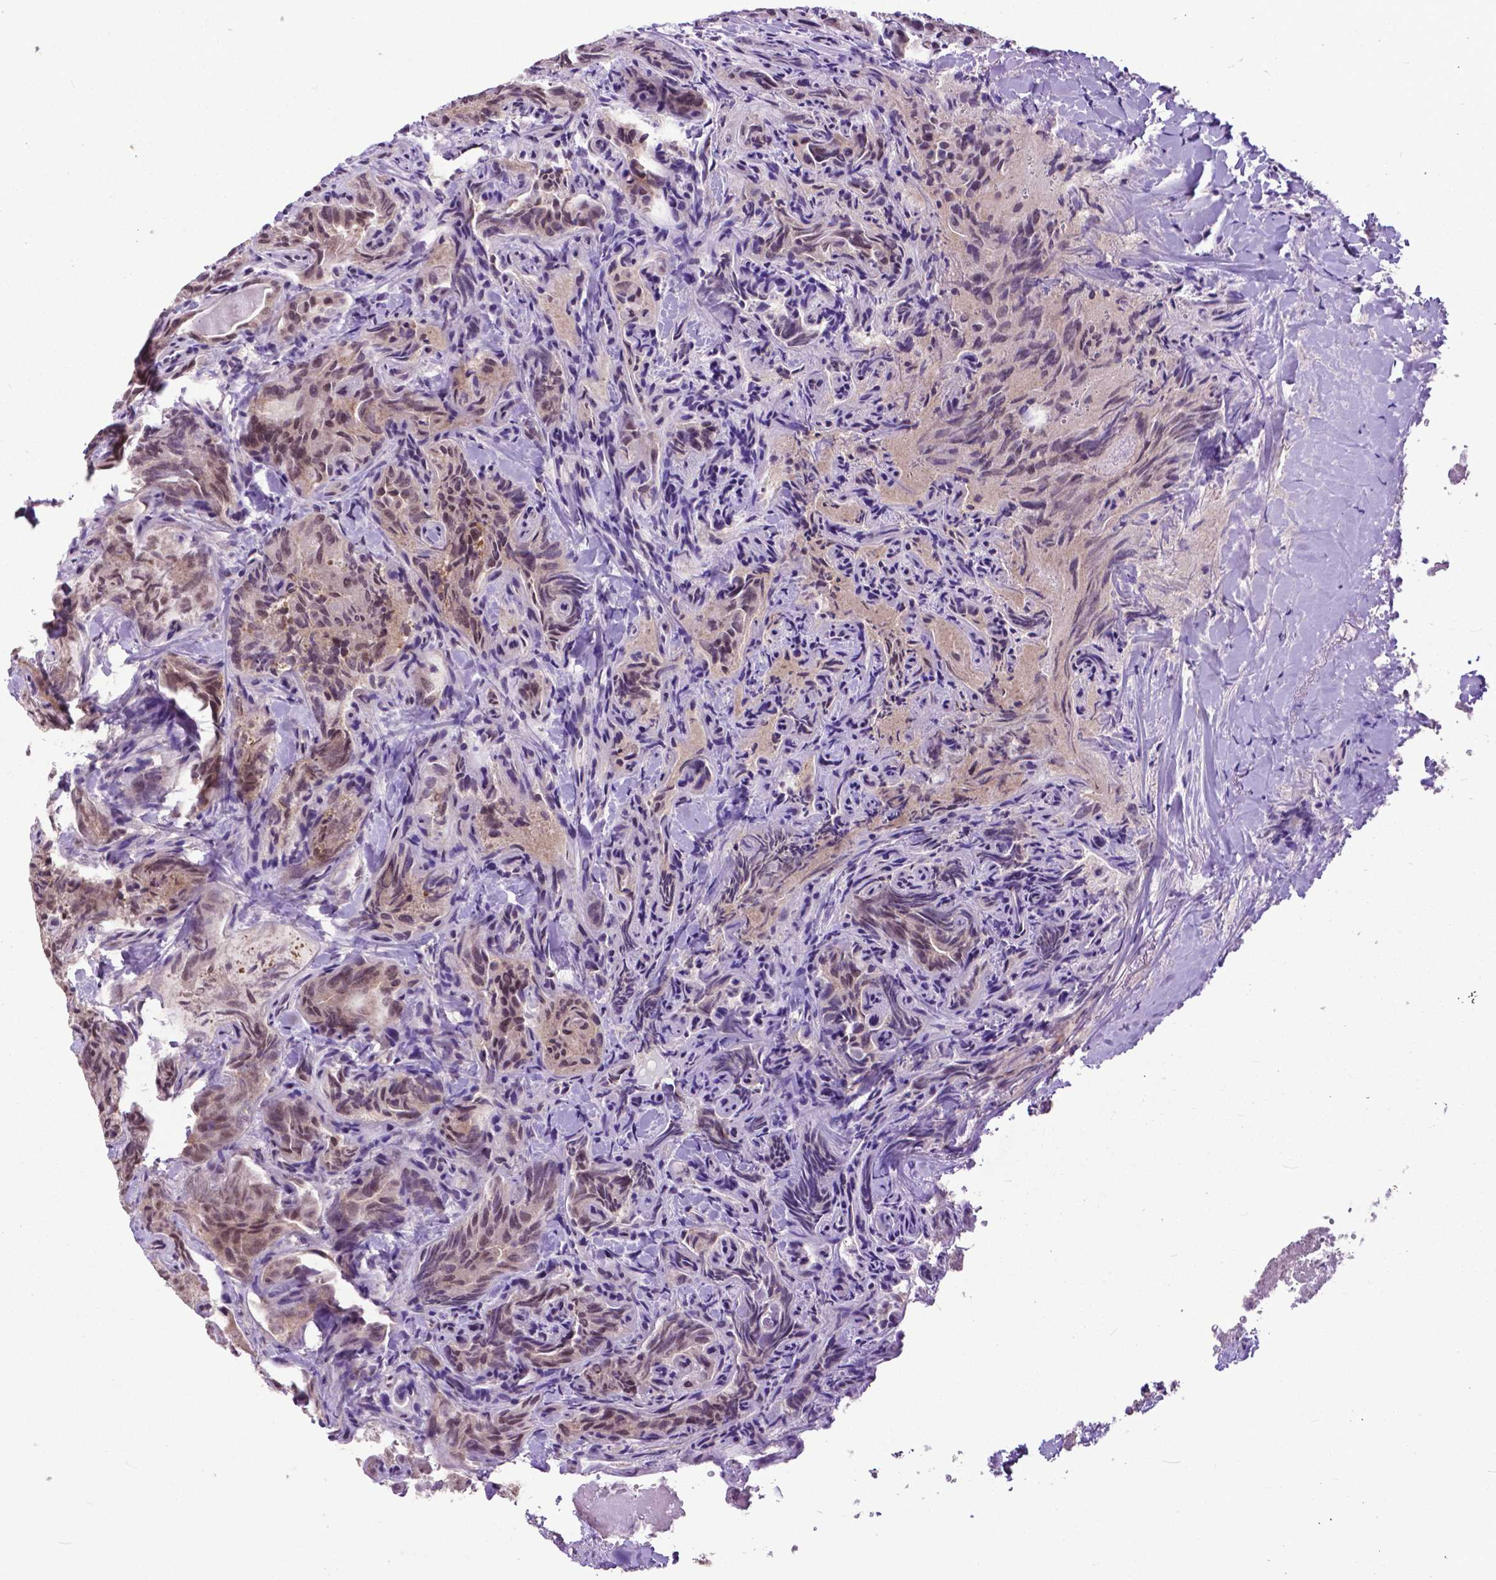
{"staining": {"intensity": "moderate", "quantity": ">75%", "location": "nuclear"}, "tissue": "thyroid cancer", "cell_type": "Tumor cells", "image_type": "cancer", "snomed": [{"axis": "morphology", "description": "Papillary adenocarcinoma, NOS"}, {"axis": "topography", "description": "Thyroid gland"}], "caption": "Protein positivity by immunohistochemistry shows moderate nuclear positivity in about >75% of tumor cells in thyroid papillary adenocarcinoma. The protein of interest is shown in brown color, while the nuclei are stained blue.", "gene": "FAF1", "patient": {"sex": "female", "age": 75}}